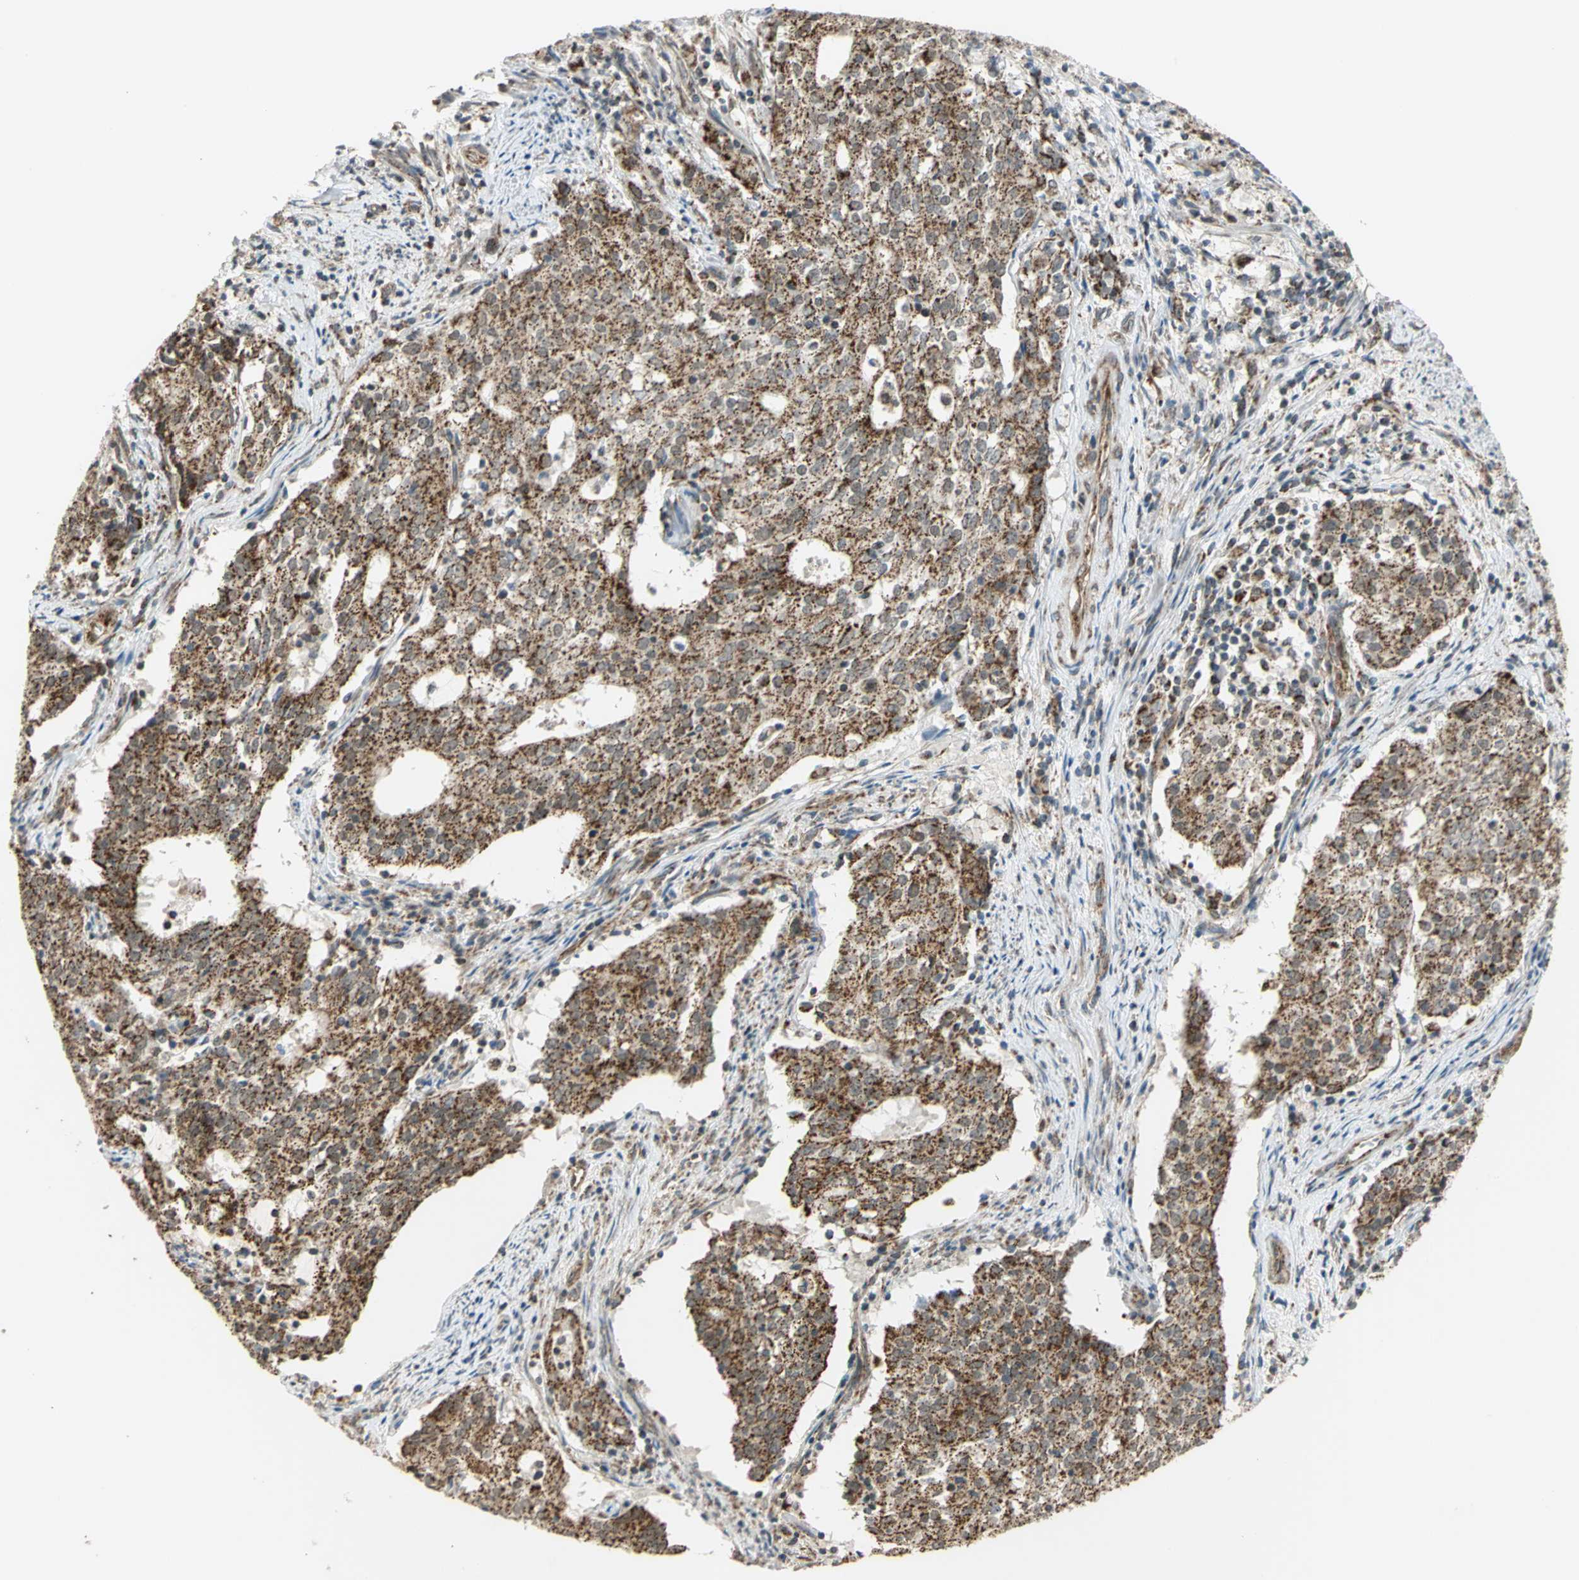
{"staining": {"intensity": "strong", "quantity": ">75%", "location": "cytoplasmic/membranous"}, "tissue": "cervical cancer", "cell_type": "Tumor cells", "image_type": "cancer", "snomed": [{"axis": "morphology", "description": "Adenocarcinoma, NOS"}, {"axis": "topography", "description": "Cervix"}], "caption": "Brown immunohistochemical staining in human cervical cancer (adenocarcinoma) reveals strong cytoplasmic/membranous positivity in about >75% of tumor cells.", "gene": "MRPS22", "patient": {"sex": "female", "age": 44}}